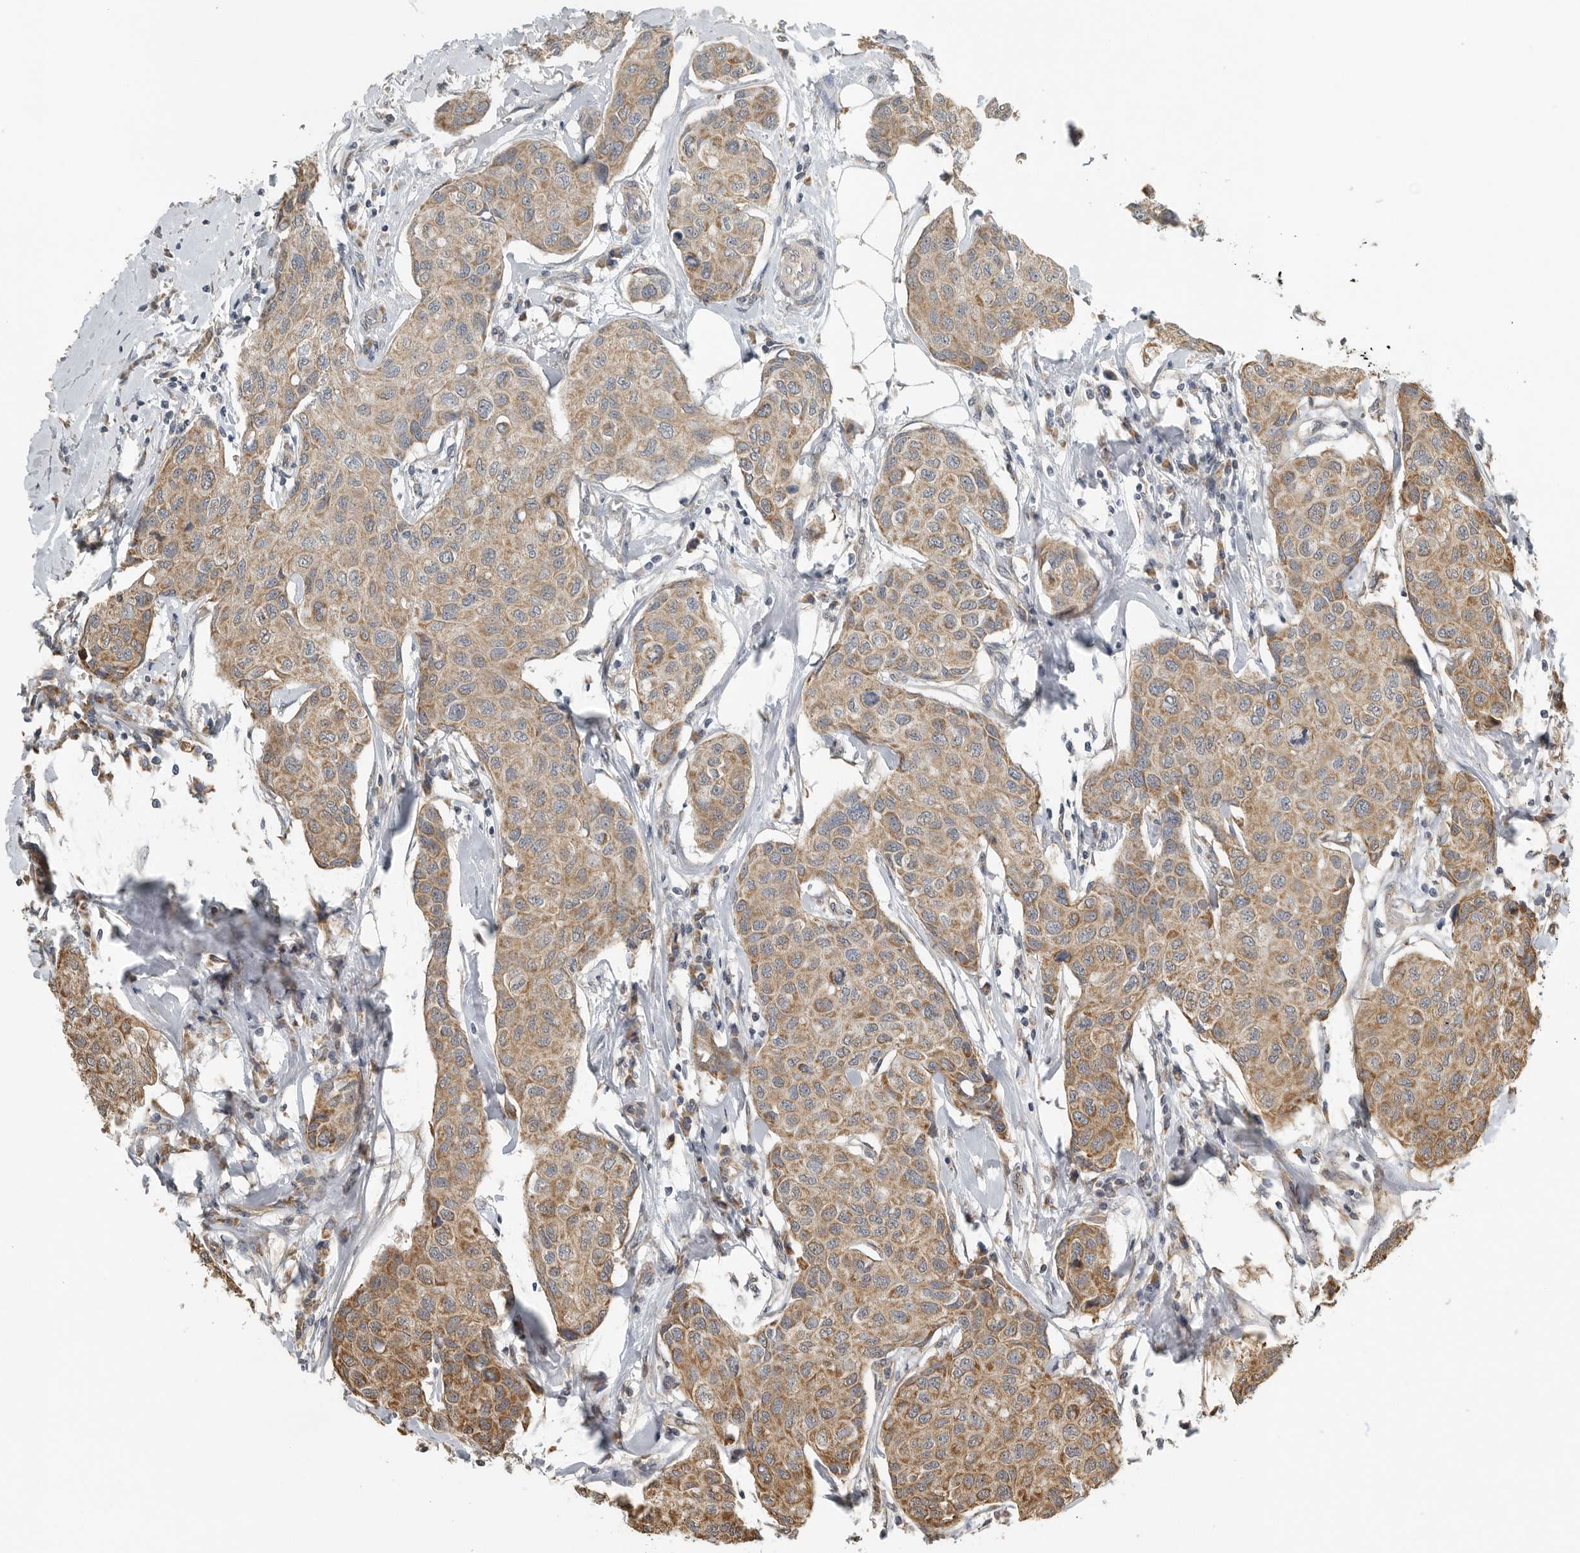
{"staining": {"intensity": "moderate", "quantity": ">75%", "location": "cytoplasmic/membranous"}, "tissue": "breast cancer", "cell_type": "Tumor cells", "image_type": "cancer", "snomed": [{"axis": "morphology", "description": "Duct carcinoma"}, {"axis": "topography", "description": "Breast"}], "caption": "Moderate cytoplasmic/membranous protein positivity is appreciated in about >75% of tumor cells in breast cancer.", "gene": "AFAP1", "patient": {"sex": "female", "age": 80}}